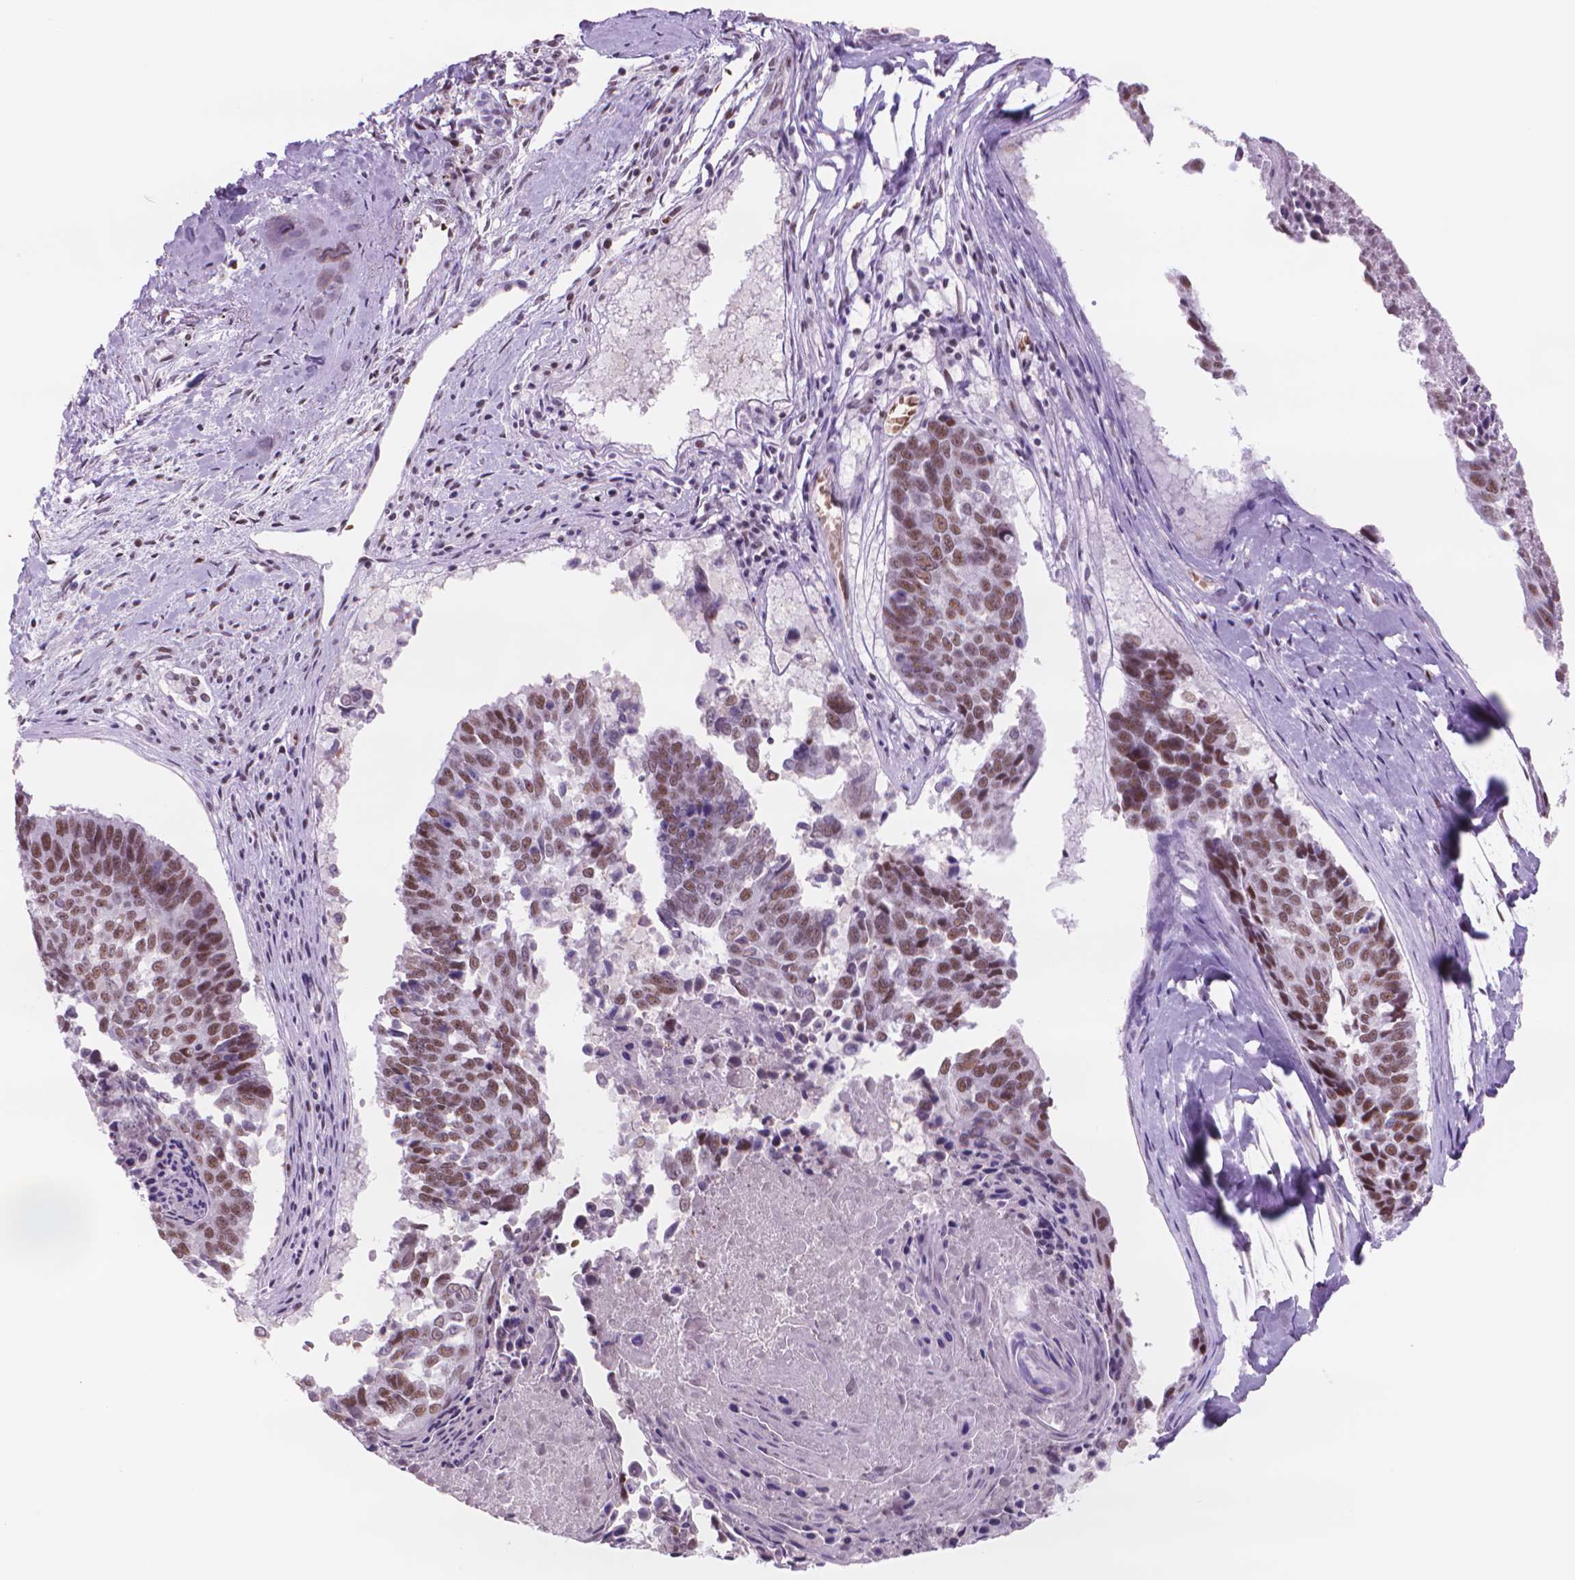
{"staining": {"intensity": "moderate", "quantity": ">75%", "location": "nuclear"}, "tissue": "lung cancer", "cell_type": "Tumor cells", "image_type": "cancer", "snomed": [{"axis": "morphology", "description": "Squamous cell carcinoma, NOS"}, {"axis": "topography", "description": "Lung"}], "caption": "DAB immunohistochemical staining of human squamous cell carcinoma (lung) reveals moderate nuclear protein positivity in about >75% of tumor cells.", "gene": "POLR3D", "patient": {"sex": "male", "age": 73}}